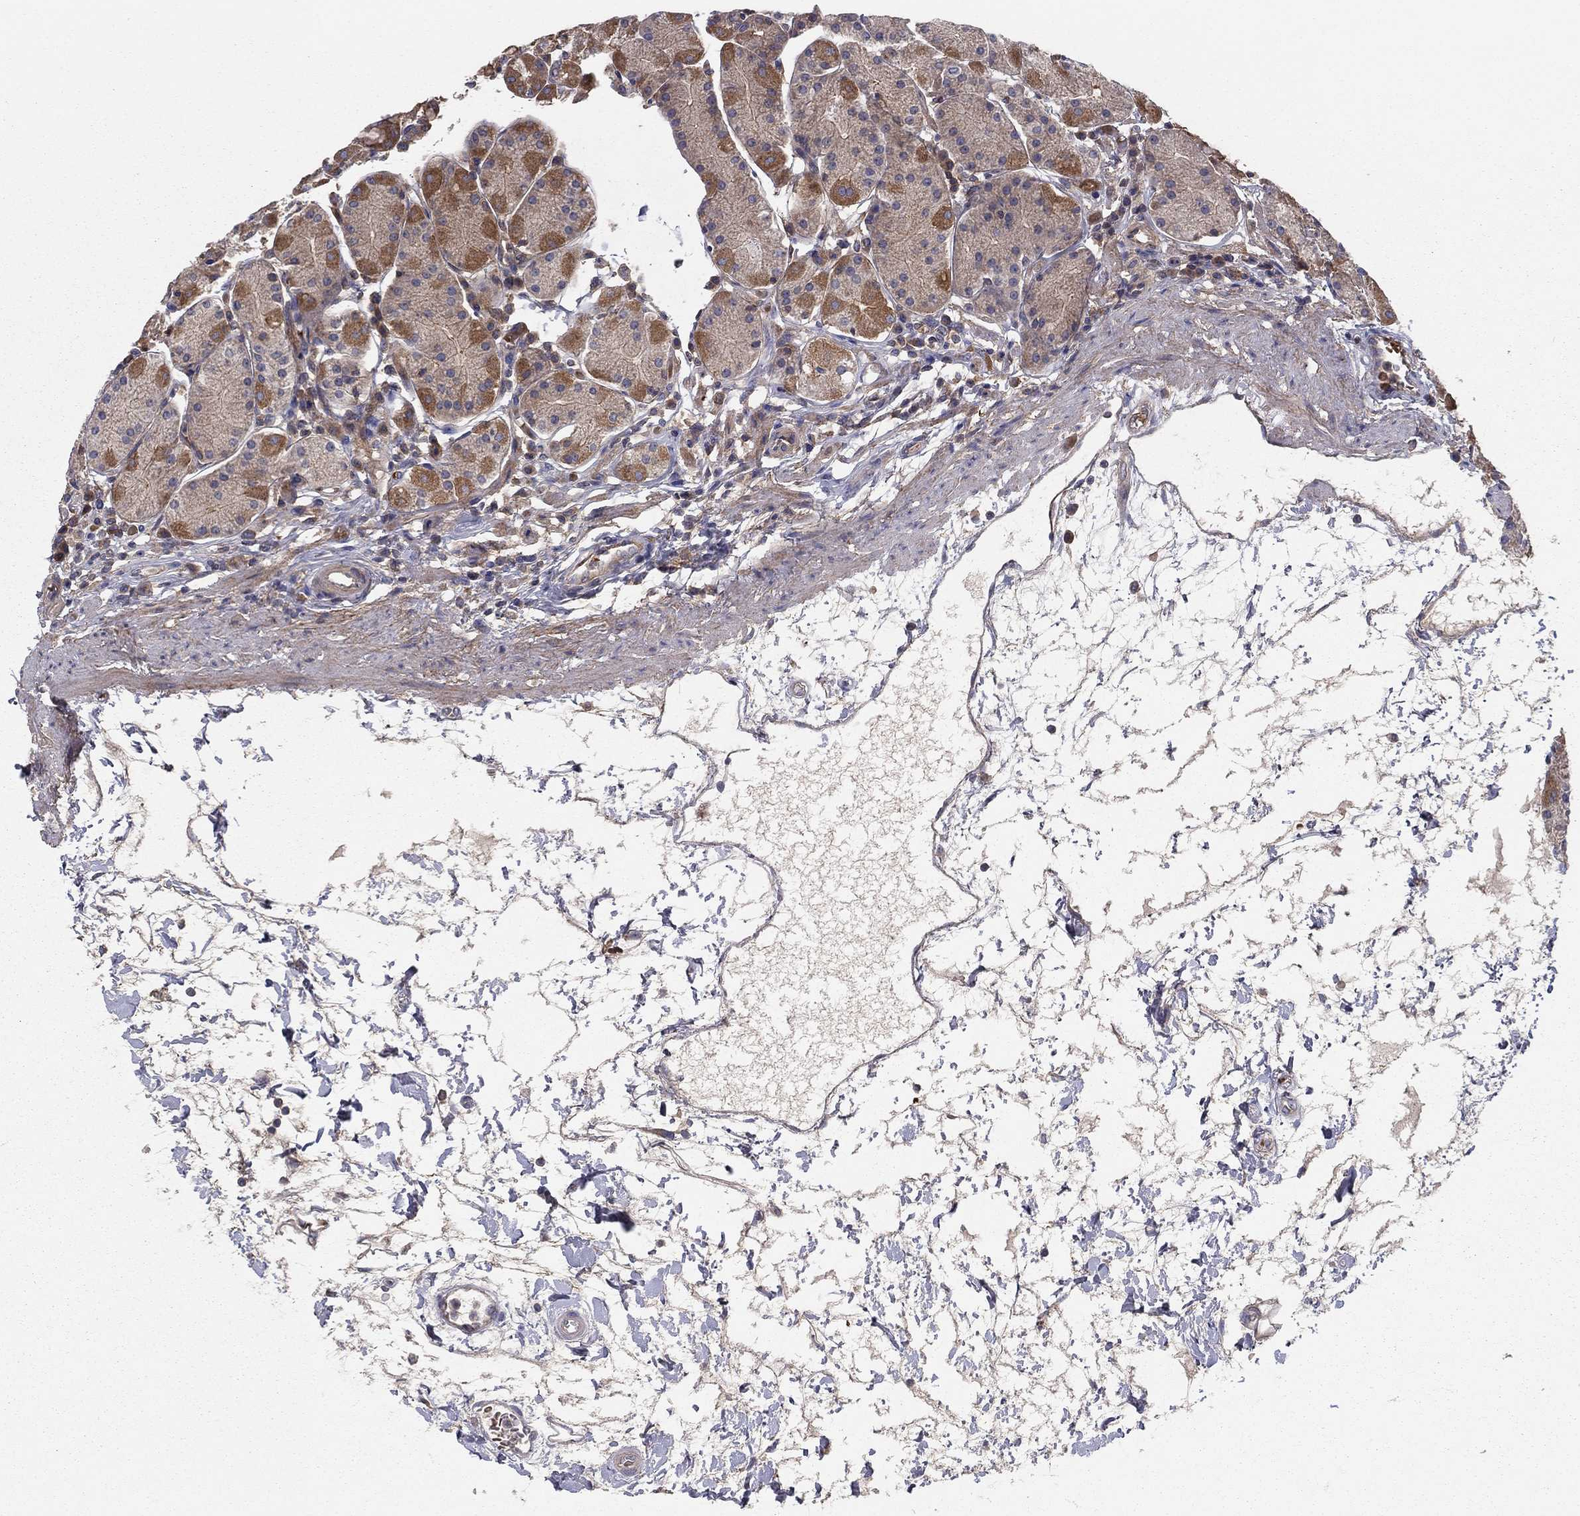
{"staining": {"intensity": "moderate", "quantity": "25%-75%", "location": "cytoplasmic/membranous"}, "tissue": "stomach", "cell_type": "Glandular cells", "image_type": "normal", "snomed": [{"axis": "morphology", "description": "Normal tissue, NOS"}, {"axis": "topography", "description": "Stomach"}], "caption": "IHC of normal stomach displays medium levels of moderate cytoplasmic/membranous staining in approximately 25%-75% of glandular cells.", "gene": "RNF123", "patient": {"sex": "male", "age": 54}}